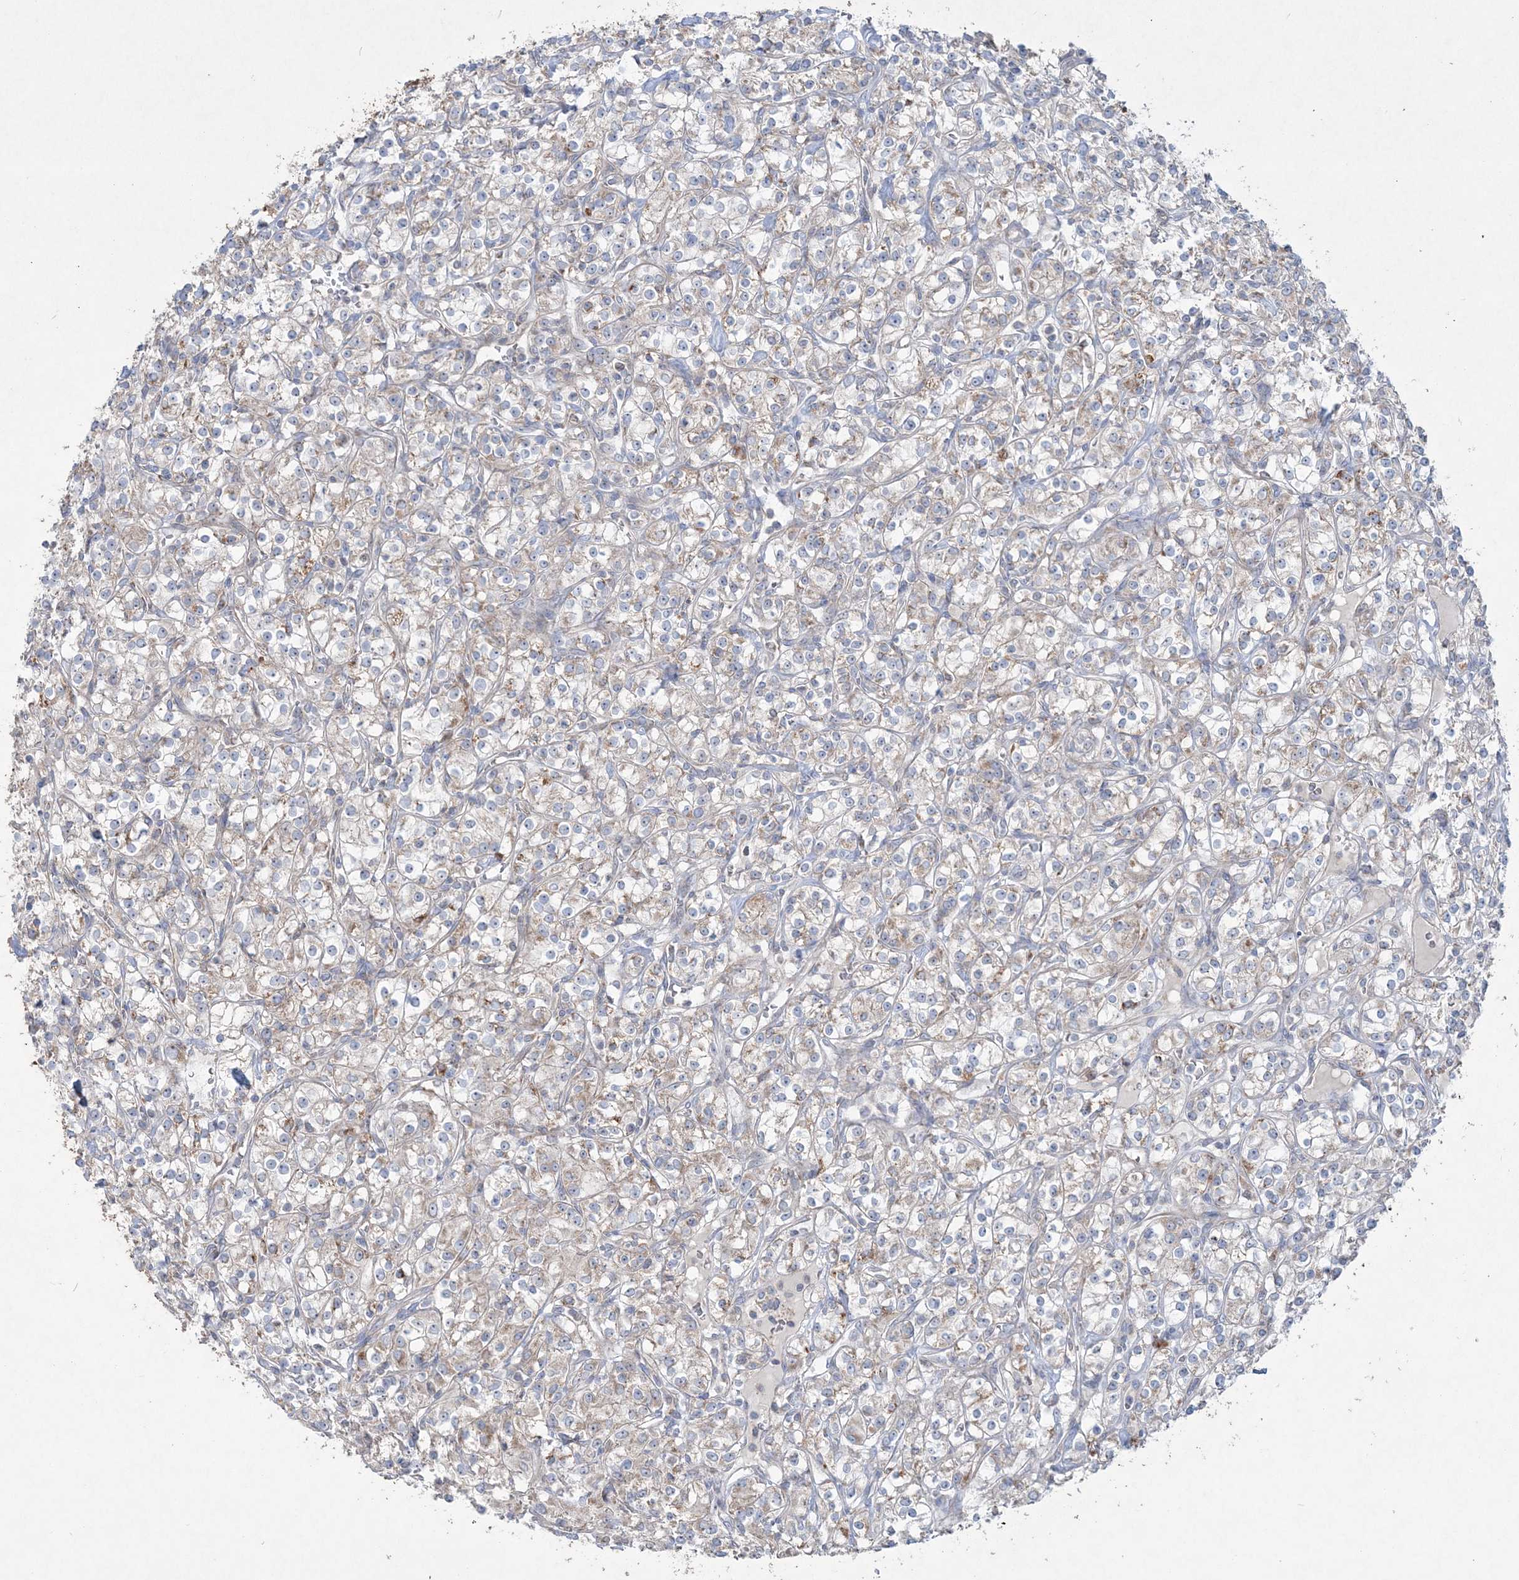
{"staining": {"intensity": "weak", "quantity": "<25%", "location": "cytoplasmic/membranous"}, "tissue": "renal cancer", "cell_type": "Tumor cells", "image_type": "cancer", "snomed": [{"axis": "morphology", "description": "Adenocarcinoma, NOS"}, {"axis": "topography", "description": "Kidney"}], "caption": "Adenocarcinoma (renal) was stained to show a protein in brown. There is no significant expression in tumor cells.", "gene": "TTC7A", "patient": {"sex": "male", "age": 77}}